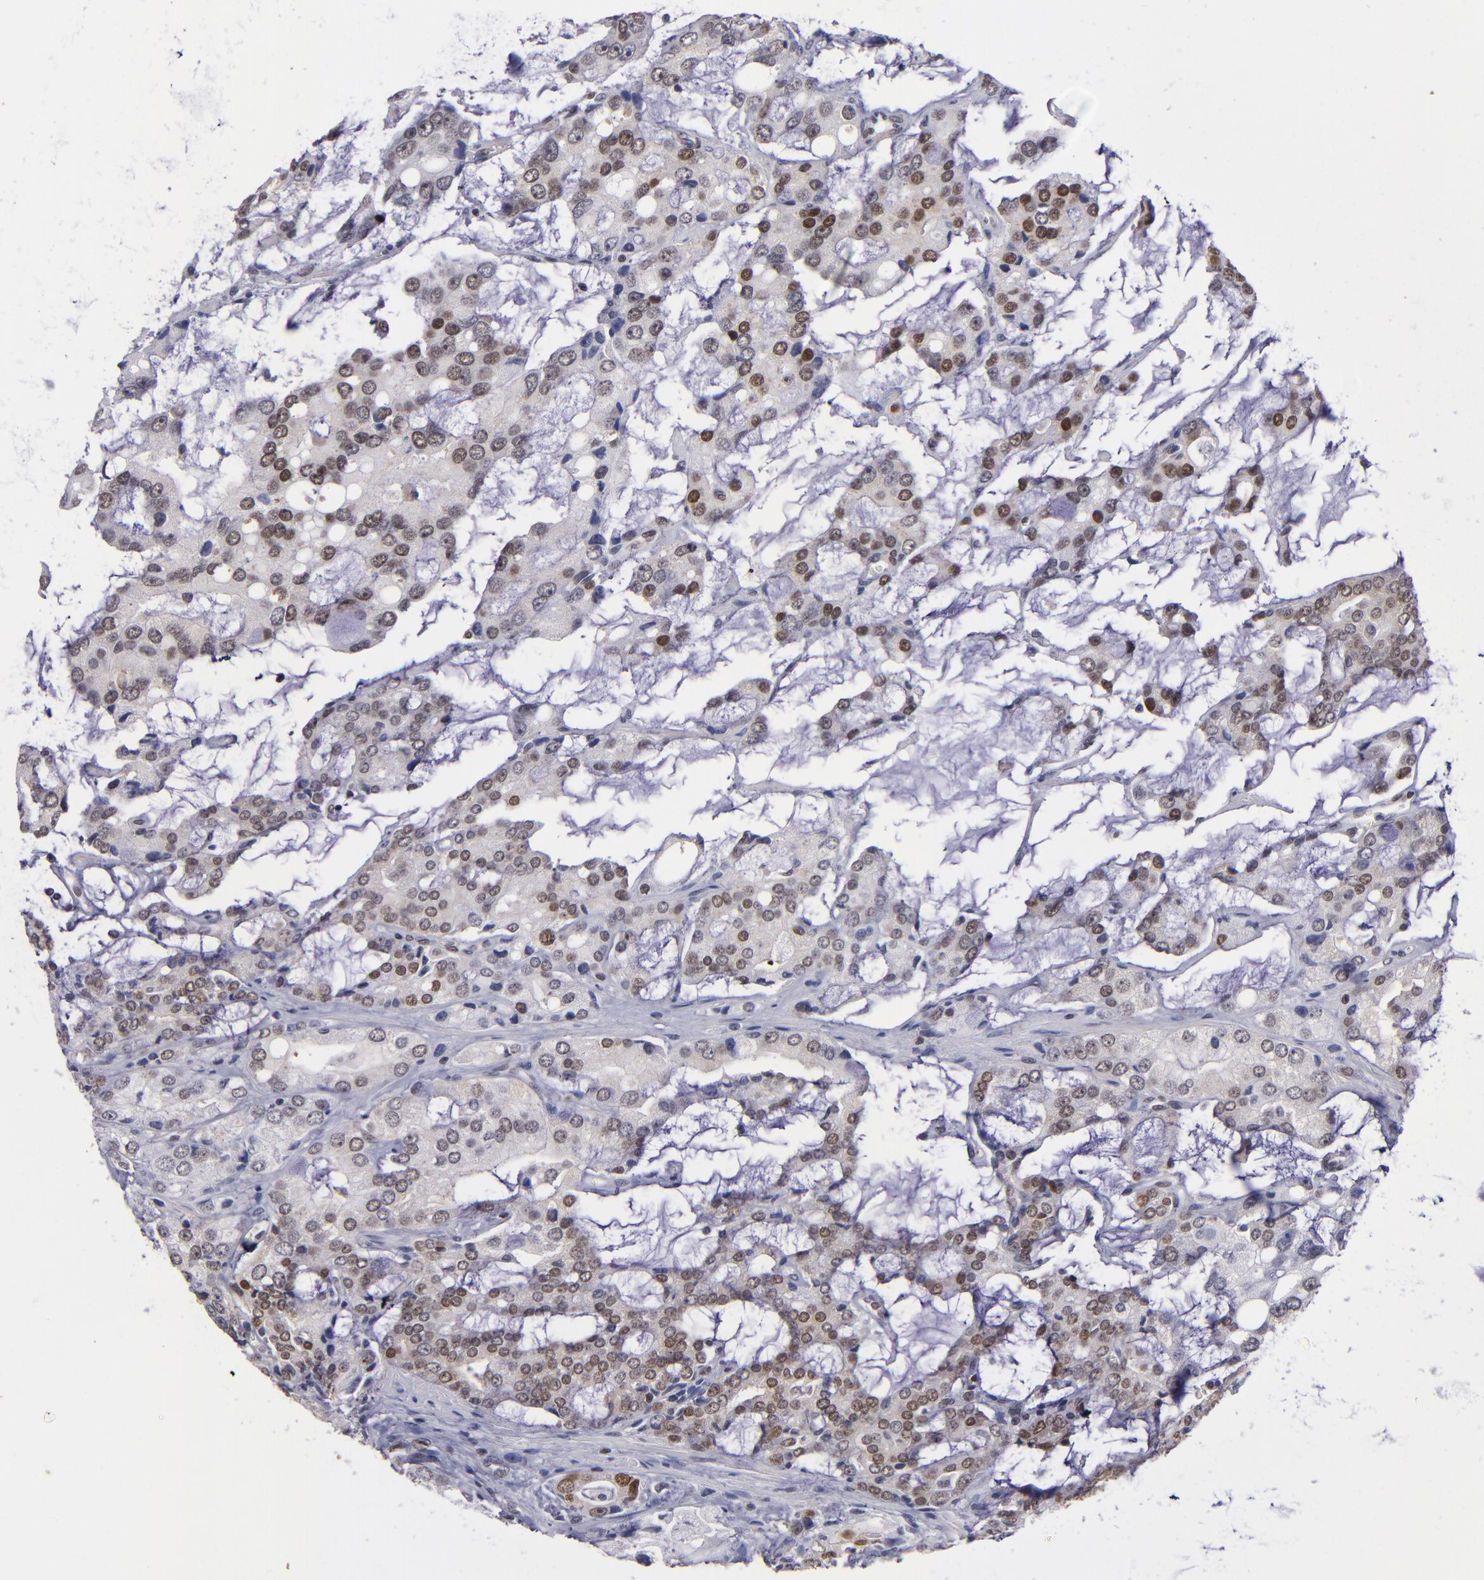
{"staining": {"intensity": "weak", "quantity": "25%-75%", "location": "nuclear"}, "tissue": "prostate cancer", "cell_type": "Tumor cells", "image_type": "cancer", "snomed": [{"axis": "morphology", "description": "Adenocarcinoma, High grade"}, {"axis": "topography", "description": "Prostate"}], "caption": "IHC of human prostate cancer shows low levels of weak nuclear positivity in approximately 25%-75% of tumor cells. Using DAB (3,3'-diaminobenzidine) (brown) and hematoxylin (blue) stains, captured at high magnification using brightfield microscopy.", "gene": "MGMT", "patient": {"sex": "male", "age": 67}}